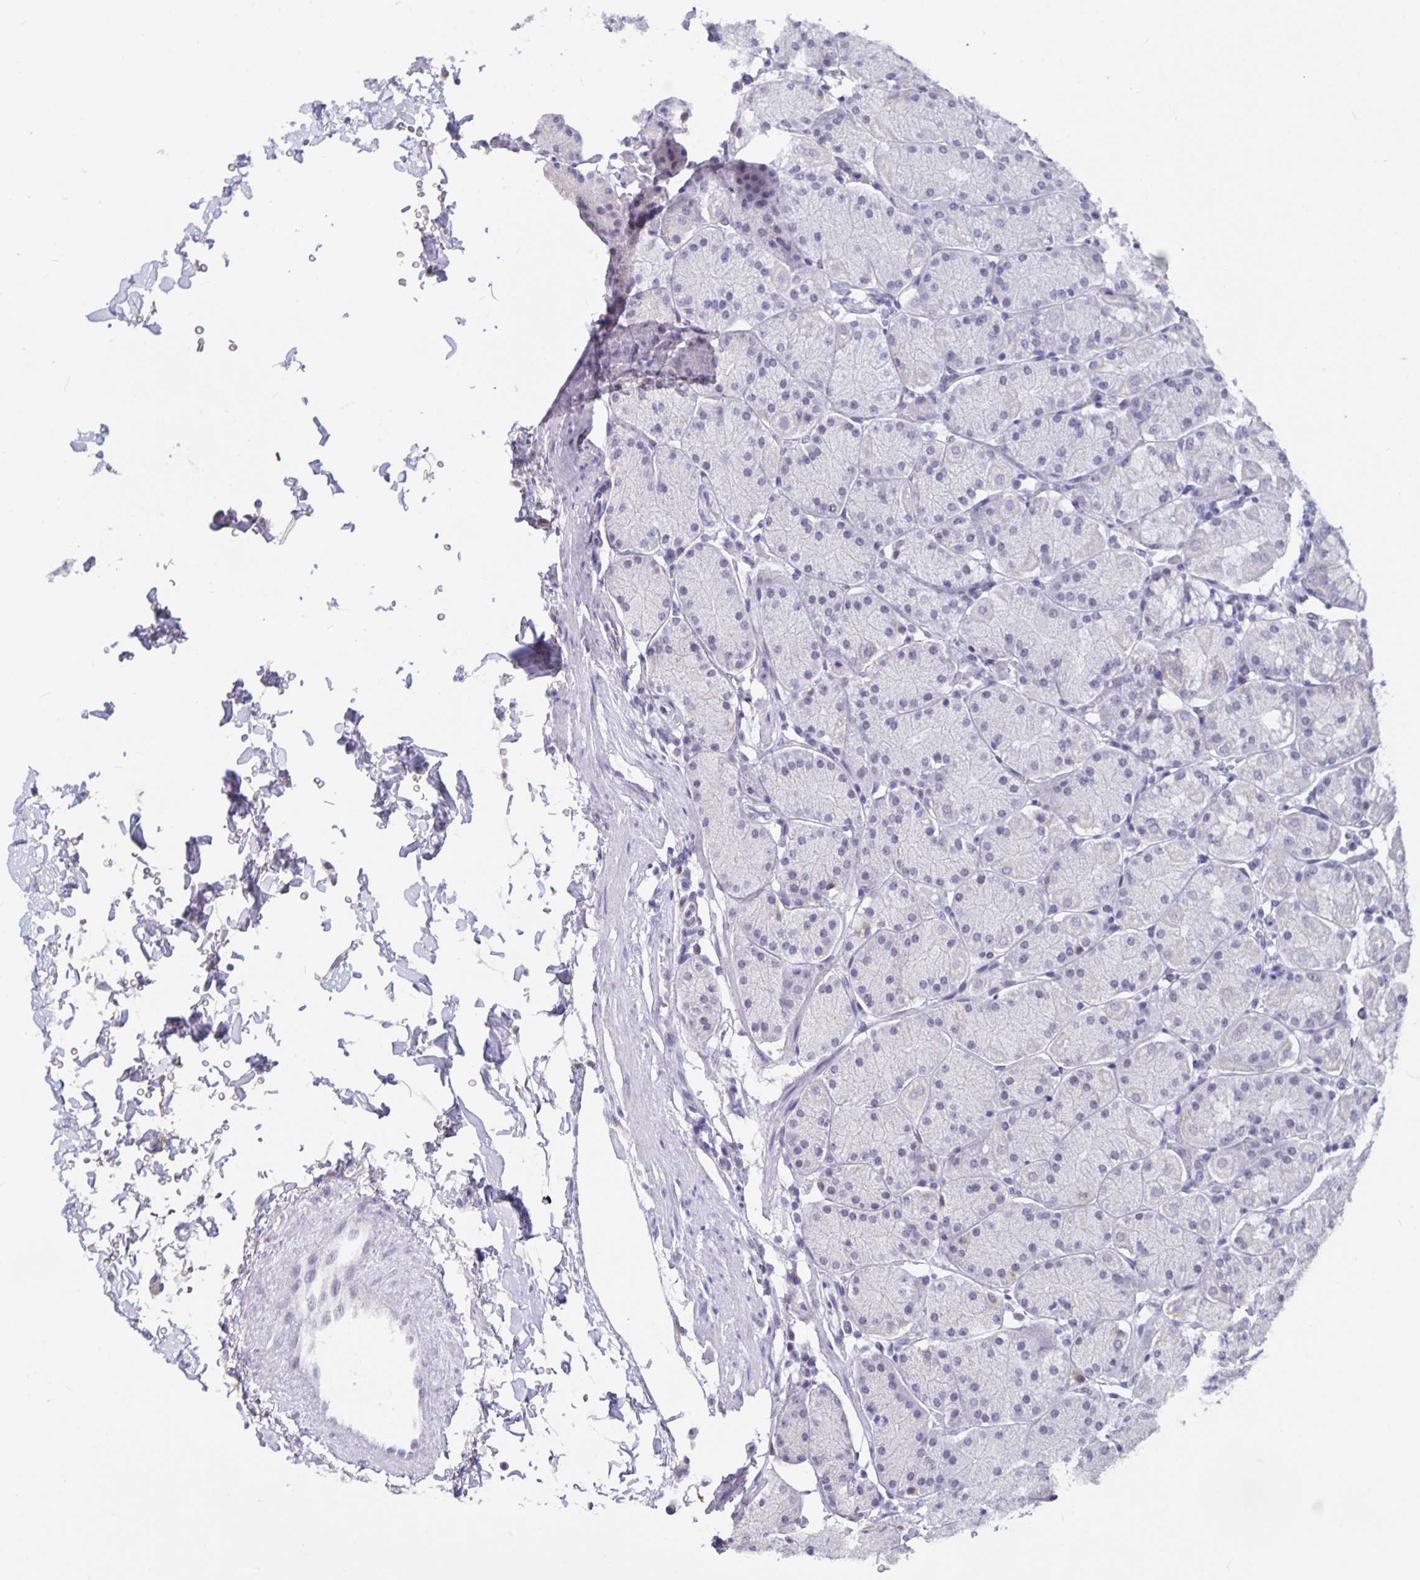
{"staining": {"intensity": "negative", "quantity": "none", "location": "none"}, "tissue": "stomach", "cell_type": "Glandular cells", "image_type": "normal", "snomed": [{"axis": "morphology", "description": "Normal tissue, NOS"}, {"axis": "topography", "description": "Stomach, upper"}, {"axis": "topography", "description": "Stomach"}], "caption": "This is an immunohistochemistry histopathology image of benign human stomach. There is no expression in glandular cells.", "gene": "OLIG2", "patient": {"sex": "male", "age": 76}}